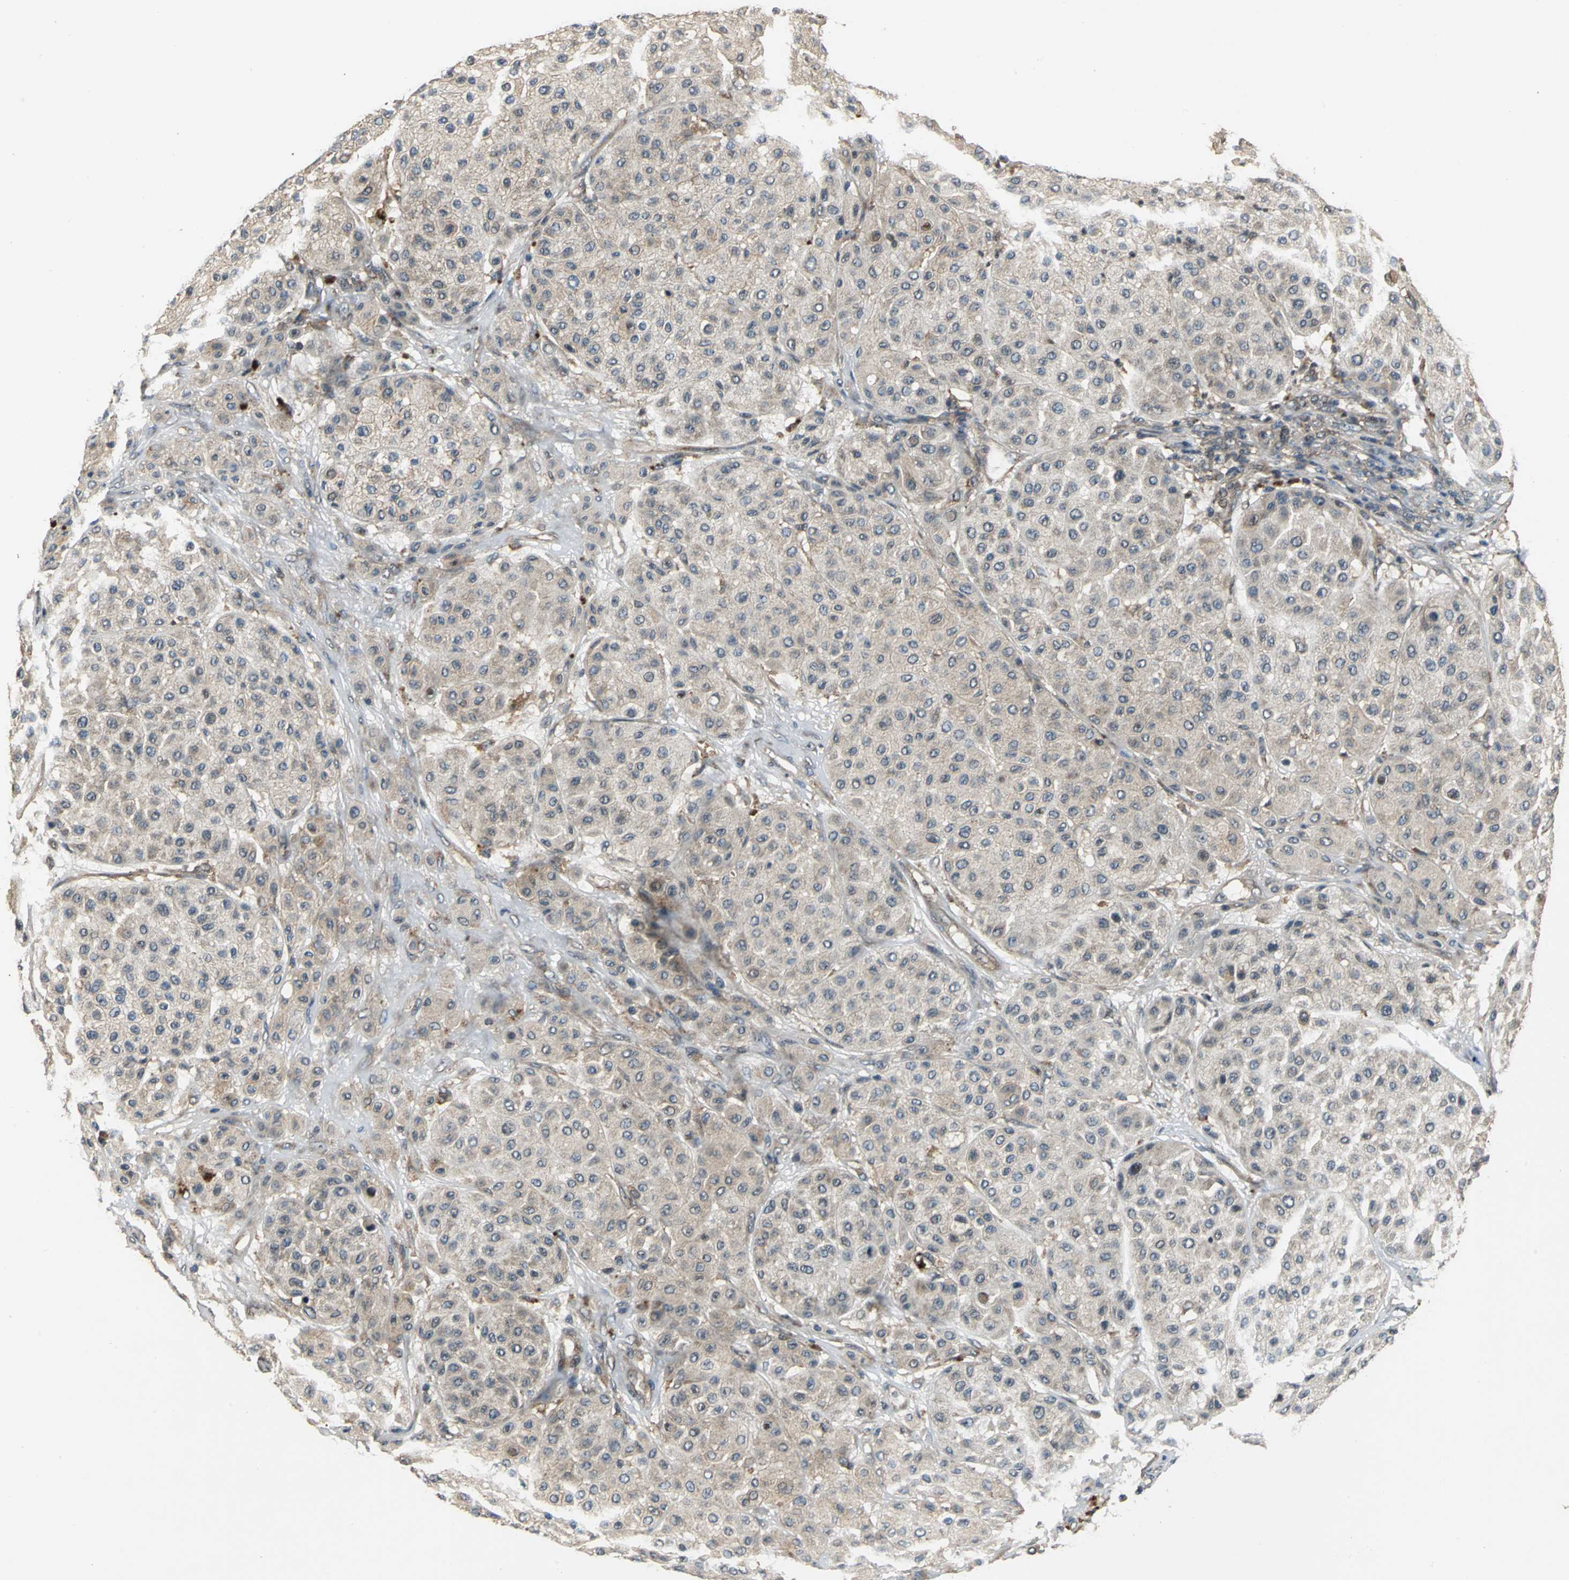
{"staining": {"intensity": "moderate", "quantity": ">75%", "location": "cytoplasmic/membranous"}, "tissue": "melanoma", "cell_type": "Tumor cells", "image_type": "cancer", "snomed": [{"axis": "morphology", "description": "Normal tissue, NOS"}, {"axis": "morphology", "description": "Malignant melanoma, Metastatic site"}, {"axis": "topography", "description": "Skin"}], "caption": "IHC of human malignant melanoma (metastatic site) displays medium levels of moderate cytoplasmic/membranous positivity in about >75% of tumor cells.", "gene": "EIF2B2", "patient": {"sex": "male", "age": 41}}